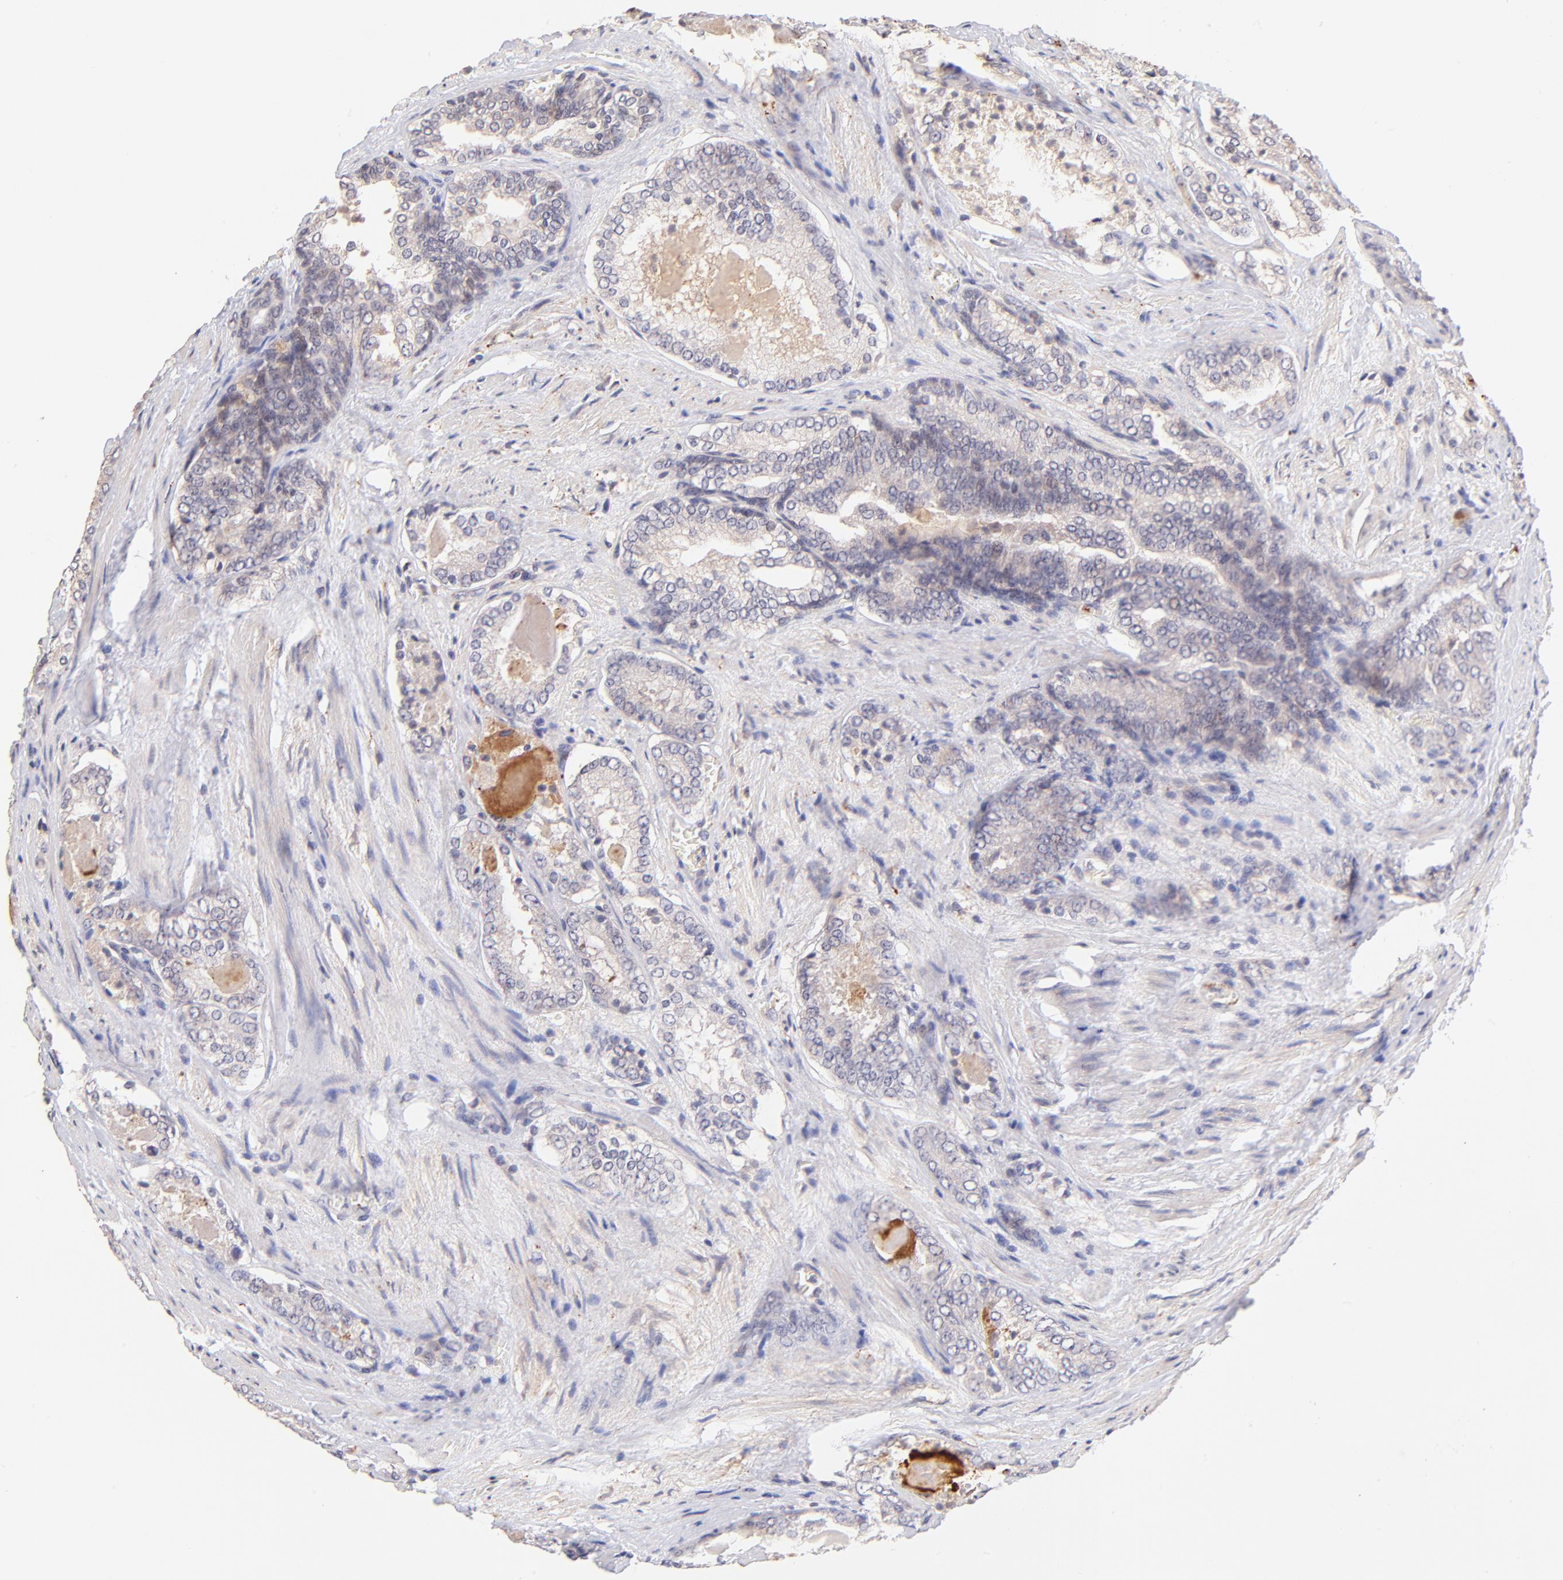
{"staining": {"intensity": "weak", "quantity": "<25%", "location": "cytoplasmic/membranous"}, "tissue": "prostate cancer", "cell_type": "Tumor cells", "image_type": "cancer", "snomed": [{"axis": "morphology", "description": "Adenocarcinoma, Medium grade"}, {"axis": "topography", "description": "Prostate"}], "caption": "Prostate cancer was stained to show a protein in brown. There is no significant positivity in tumor cells.", "gene": "SPARC", "patient": {"sex": "male", "age": 60}}